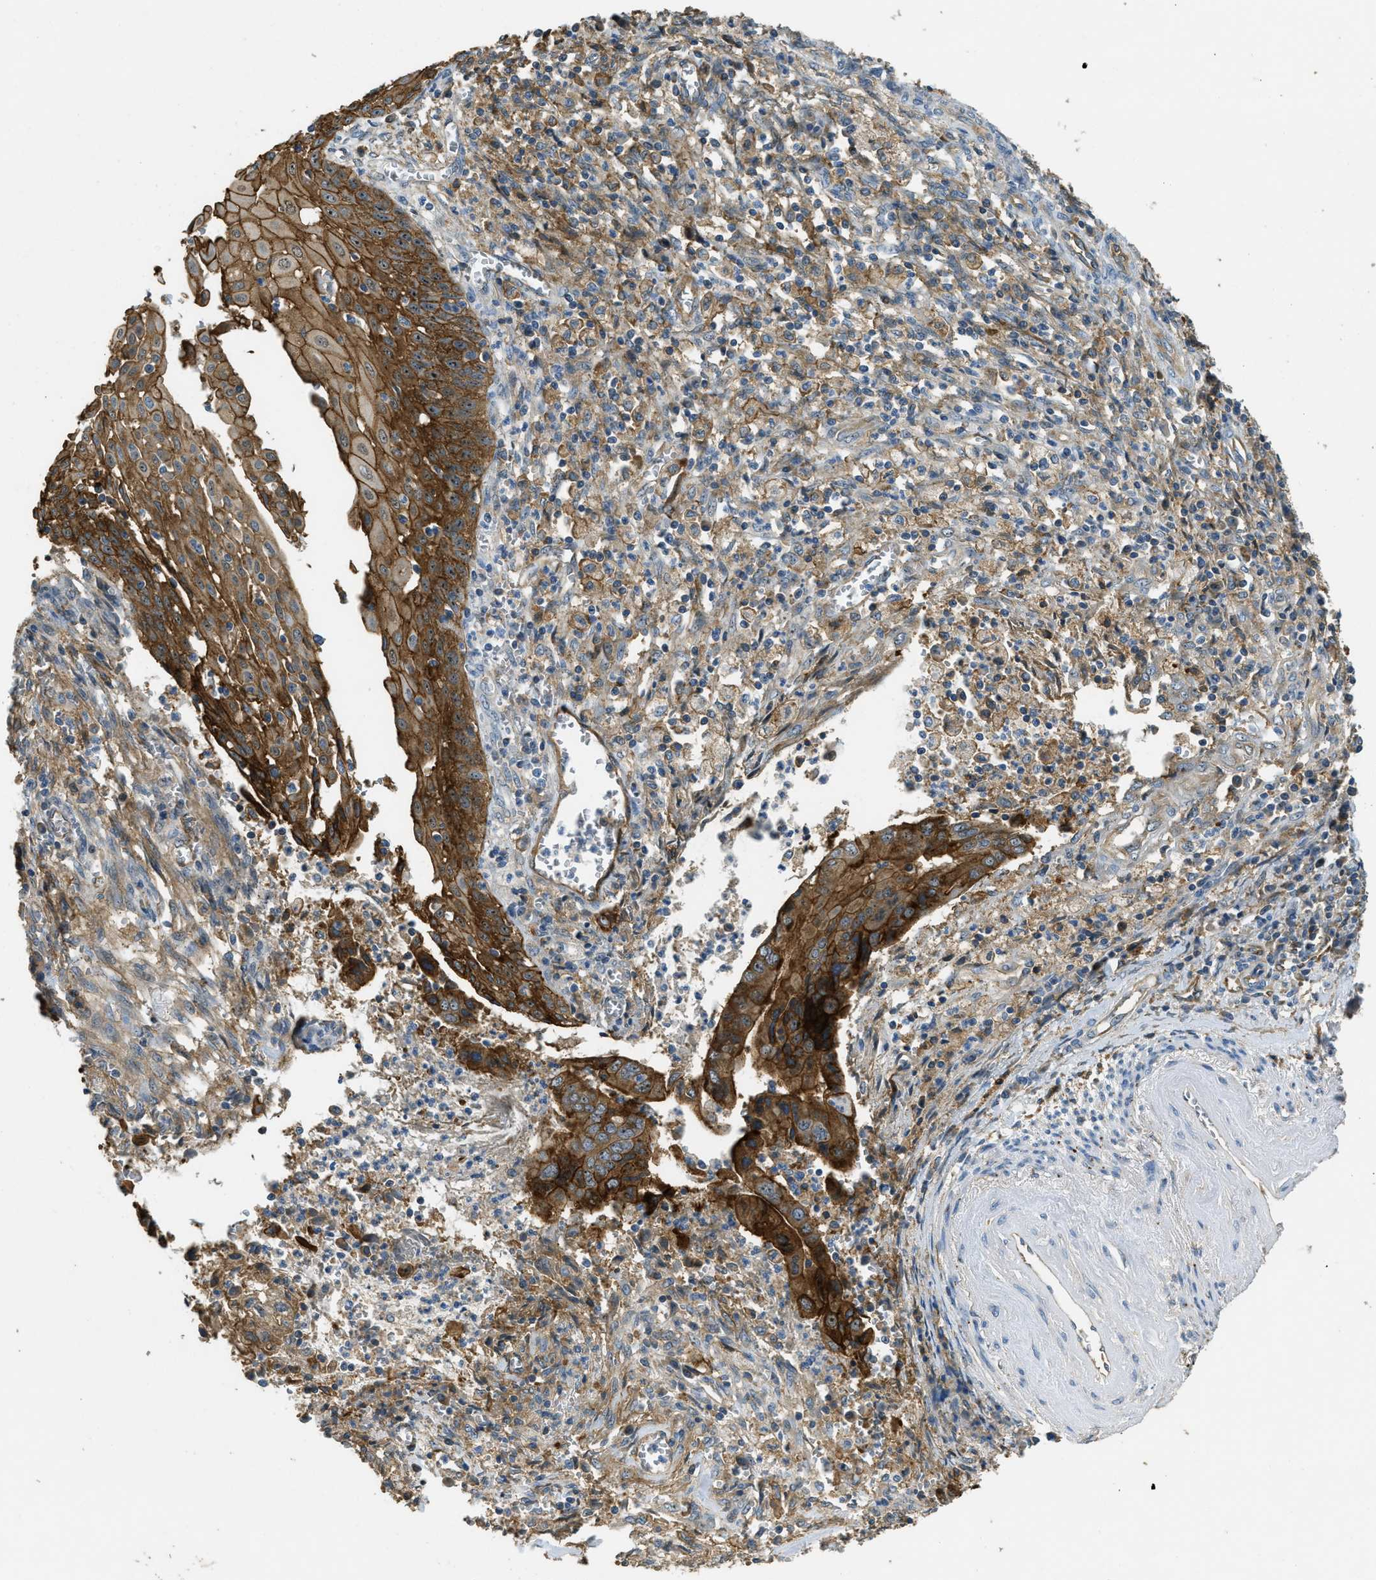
{"staining": {"intensity": "moderate", "quantity": ">75%", "location": "cytoplasmic/membranous"}, "tissue": "cervical cancer", "cell_type": "Tumor cells", "image_type": "cancer", "snomed": [{"axis": "morphology", "description": "Adenocarcinoma, NOS"}, {"axis": "topography", "description": "Cervix"}], "caption": "Tumor cells exhibit medium levels of moderate cytoplasmic/membranous positivity in approximately >75% of cells in human adenocarcinoma (cervical).", "gene": "OSMR", "patient": {"sex": "female", "age": 44}}